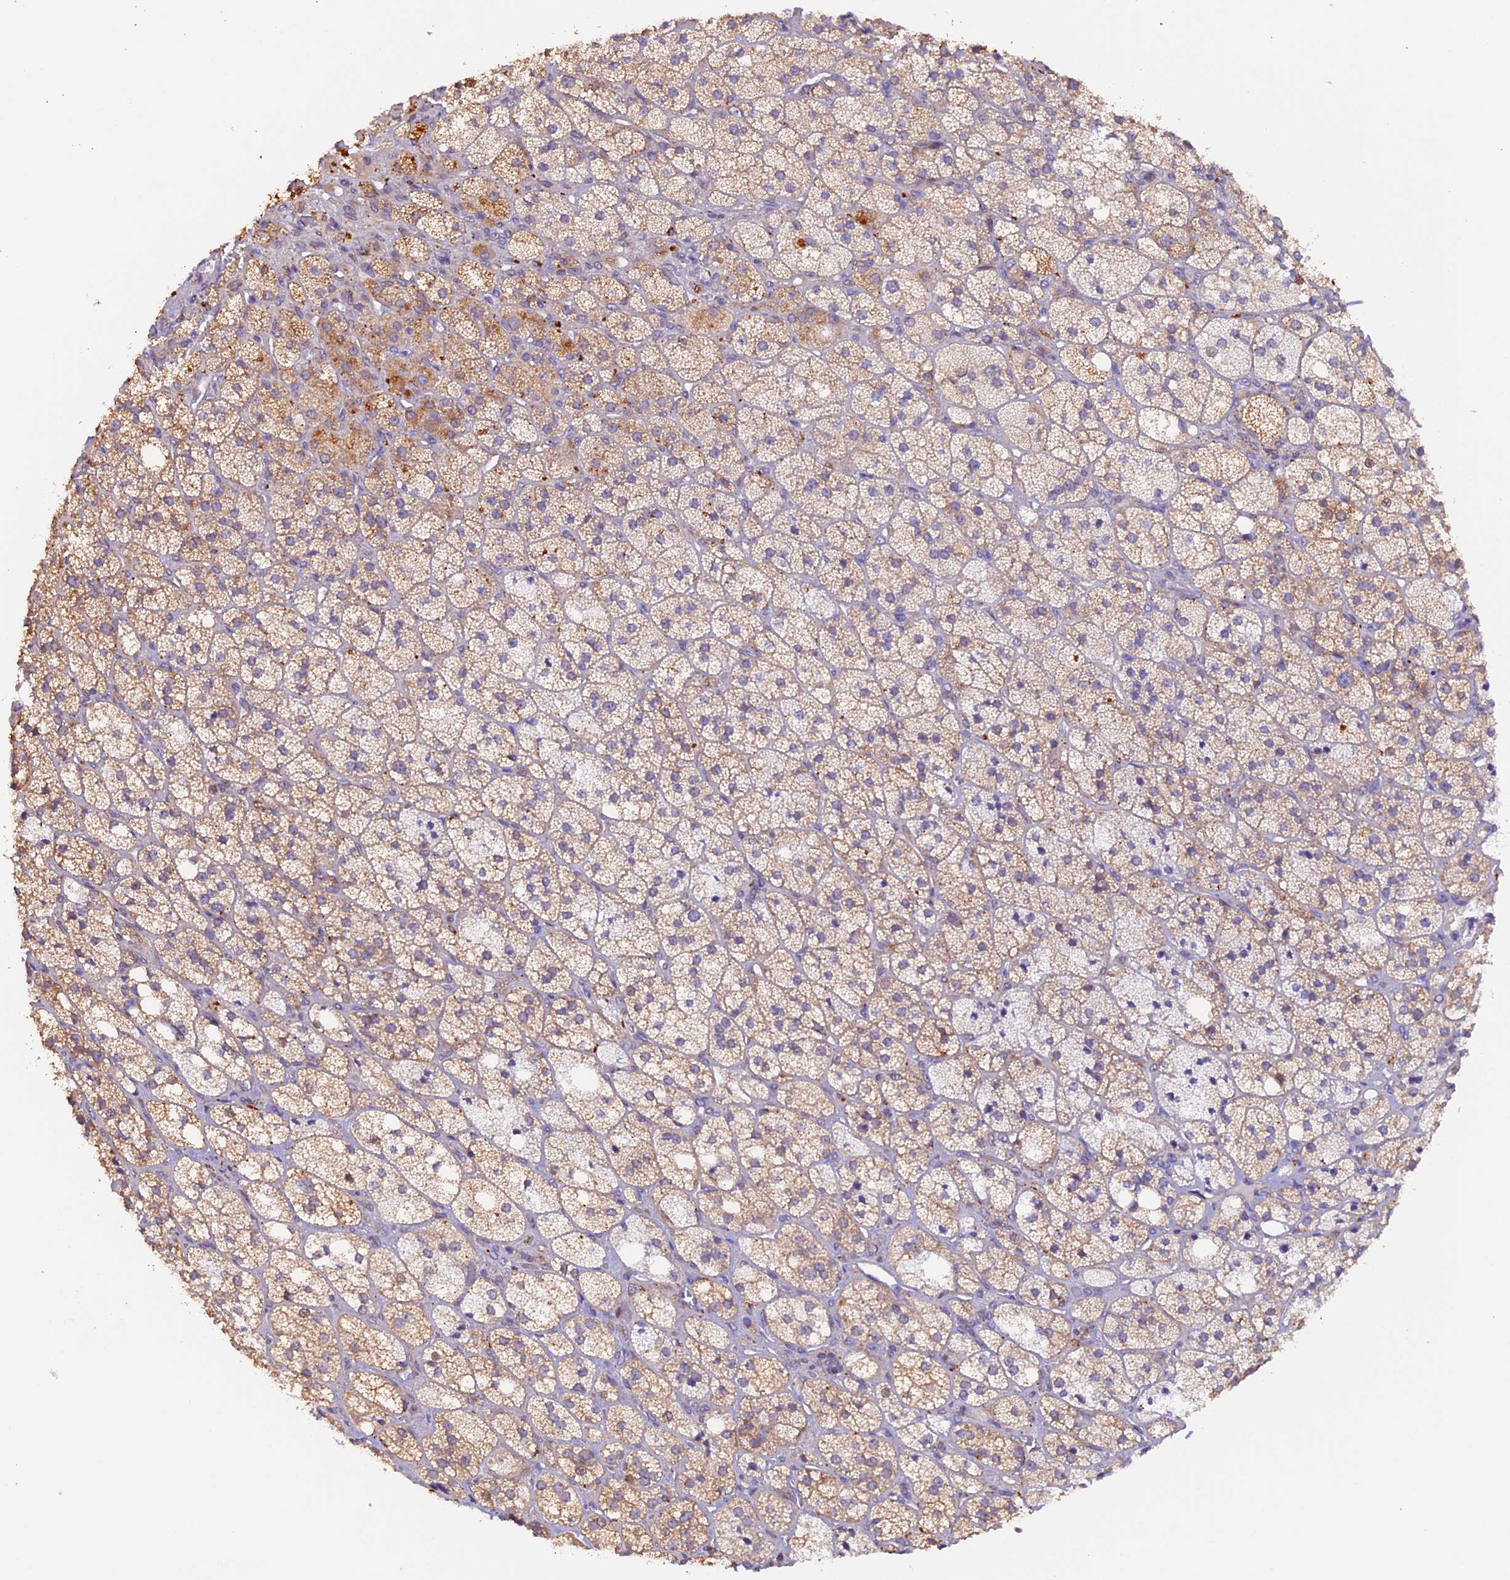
{"staining": {"intensity": "weak", "quantity": ">75%", "location": "cytoplasmic/membranous"}, "tissue": "adrenal gland", "cell_type": "Glandular cells", "image_type": "normal", "snomed": [{"axis": "morphology", "description": "Normal tissue, NOS"}, {"axis": "topography", "description": "Adrenal gland"}], "caption": "A photomicrograph showing weak cytoplasmic/membranous positivity in about >75% of glandular cells in unremarkable adrenal gland, as visualized by brown immunohistochemical staining.", "gene": "NCK2", "patient": {"sex": "male", "age": 61}}